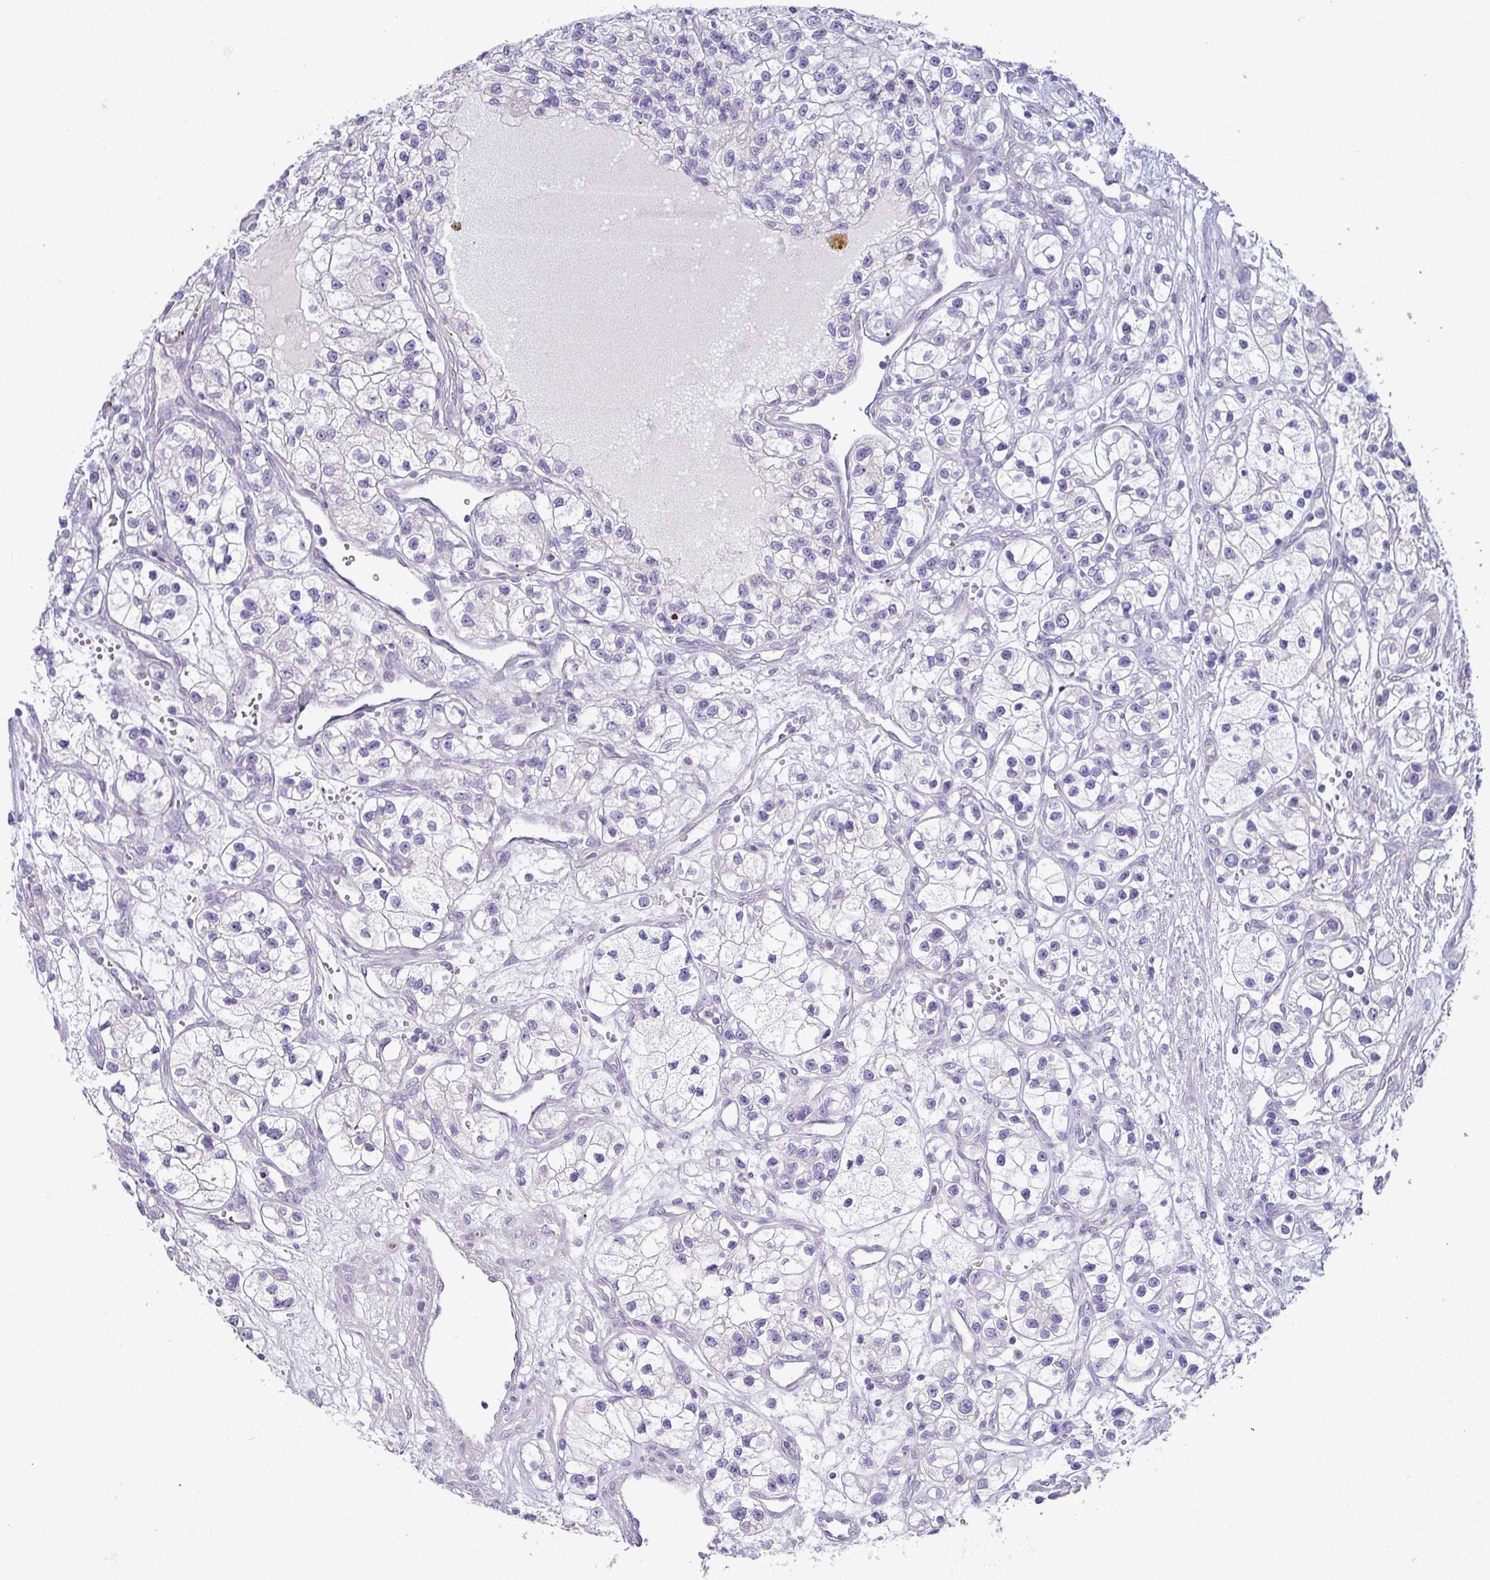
{"staining": {"intensity": "negative", "quantity": "none", "location": "none"}, "tissue": "renal cancer", "cell_type": "Tumor cells", "image_type": "cancer", "snomed": [{"axis": "morphology", "description": "Adenocarcinoma, NOS"}, {"axis": "topography", "description": "Kidney"}], "caption": "This is a image of immunohistochemistry (IHC) staining of adenocarcinoma (renal), which shows no positivity in tumor cells.", "gene": "HBEGF", "patient": {"sex": "female", "age": 57}}